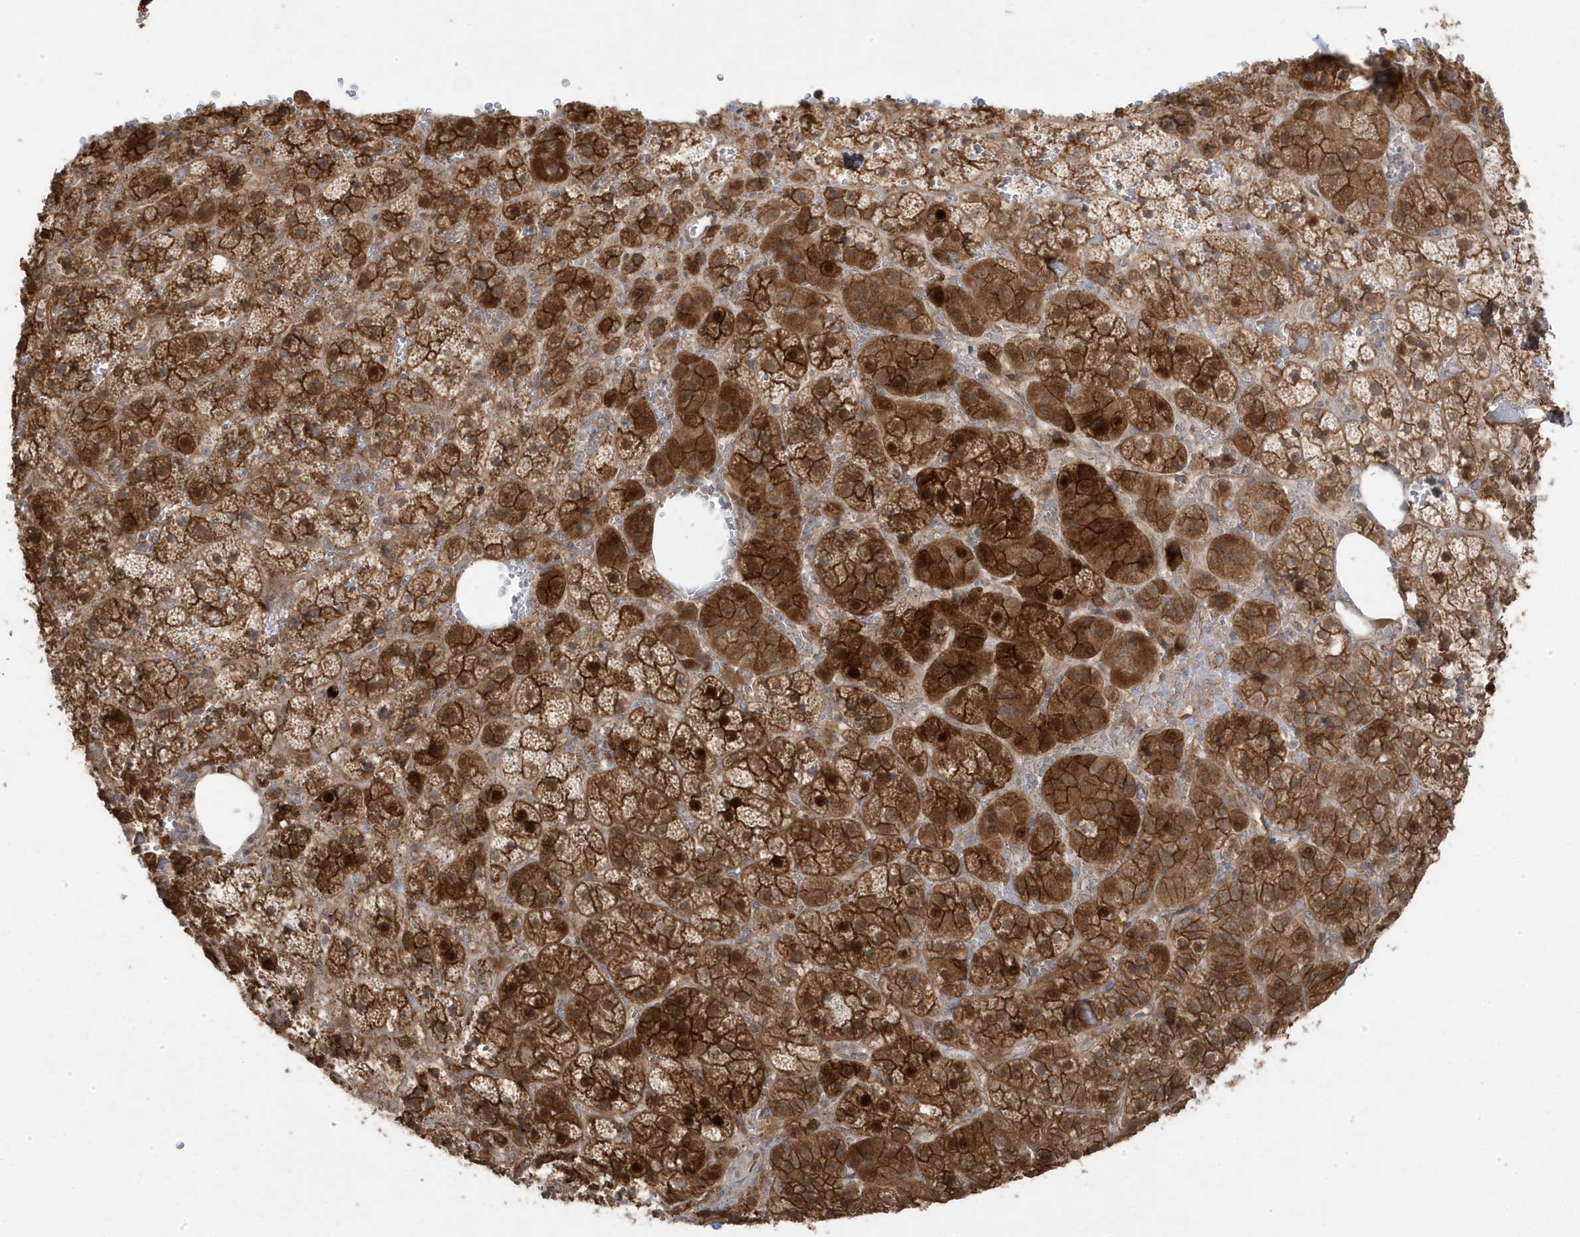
{"staining": {"intensity": "strong", "quantity": ">75%", "location": "cytoplasmic/membranous"}, "tissue": "adrenal gland", "cell_type": "Glandular cells", "image_type": "normal", "snomed": [{"axis": "morphology", "description": "Normal tissue, NOS"}, {"axis": "topography", "description": "Adrenal gland"}], "caption": "DAB immunohistochemical staining of normal adrenal gland shows strong cytoplasmic/membranous protein staining in approximately >75% of glandular cells.", "gene": "DNAJC12", "patient": {"sex": "female", "age": 59}}